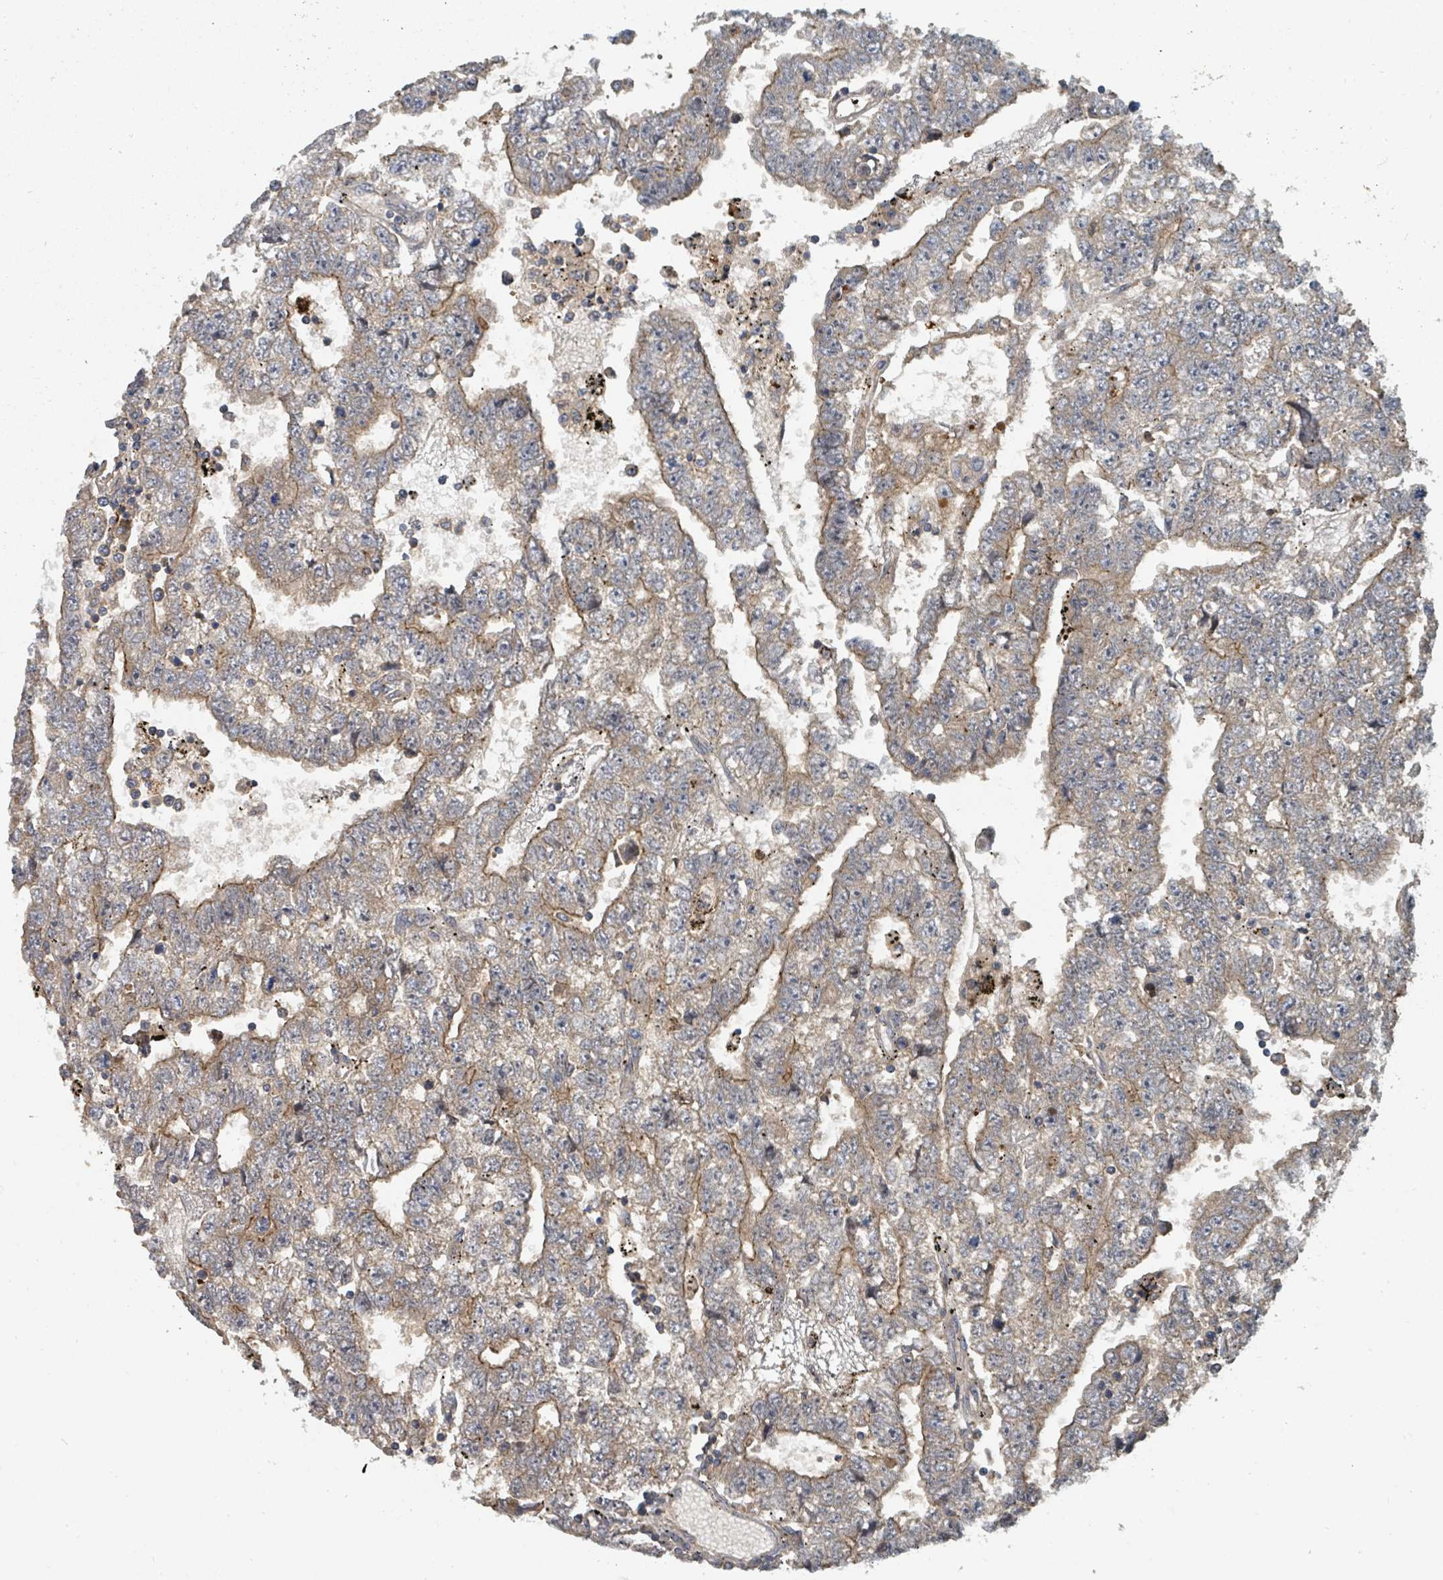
{"staining": {"intensity": "moderate", "quantity": ">75%", "location": "cytoplasmic/membranous"}, "tissue": "testis cancer", "cell_type": "Tumor cells", "image_type": "cancer", "snomed": [{"axis": "morphology", "description": "Carcinoma, Embryonal, NOS"}, {"axis": "topography", "description": "Testis"}], "caption": "Immunohistochemistry (IHC) (DAB) staining of human embryonal carcinoma (testis) exhibits moderate cytoplasmic/membranous protein positivity in approximately >75% of tumor cells. (Stains: DAB in brown, nuclei in blue, Microscopy: brightfield microscopy at high magnification).", "gene": "DPM1", "patient": {"sex": "male", "age": 25}}